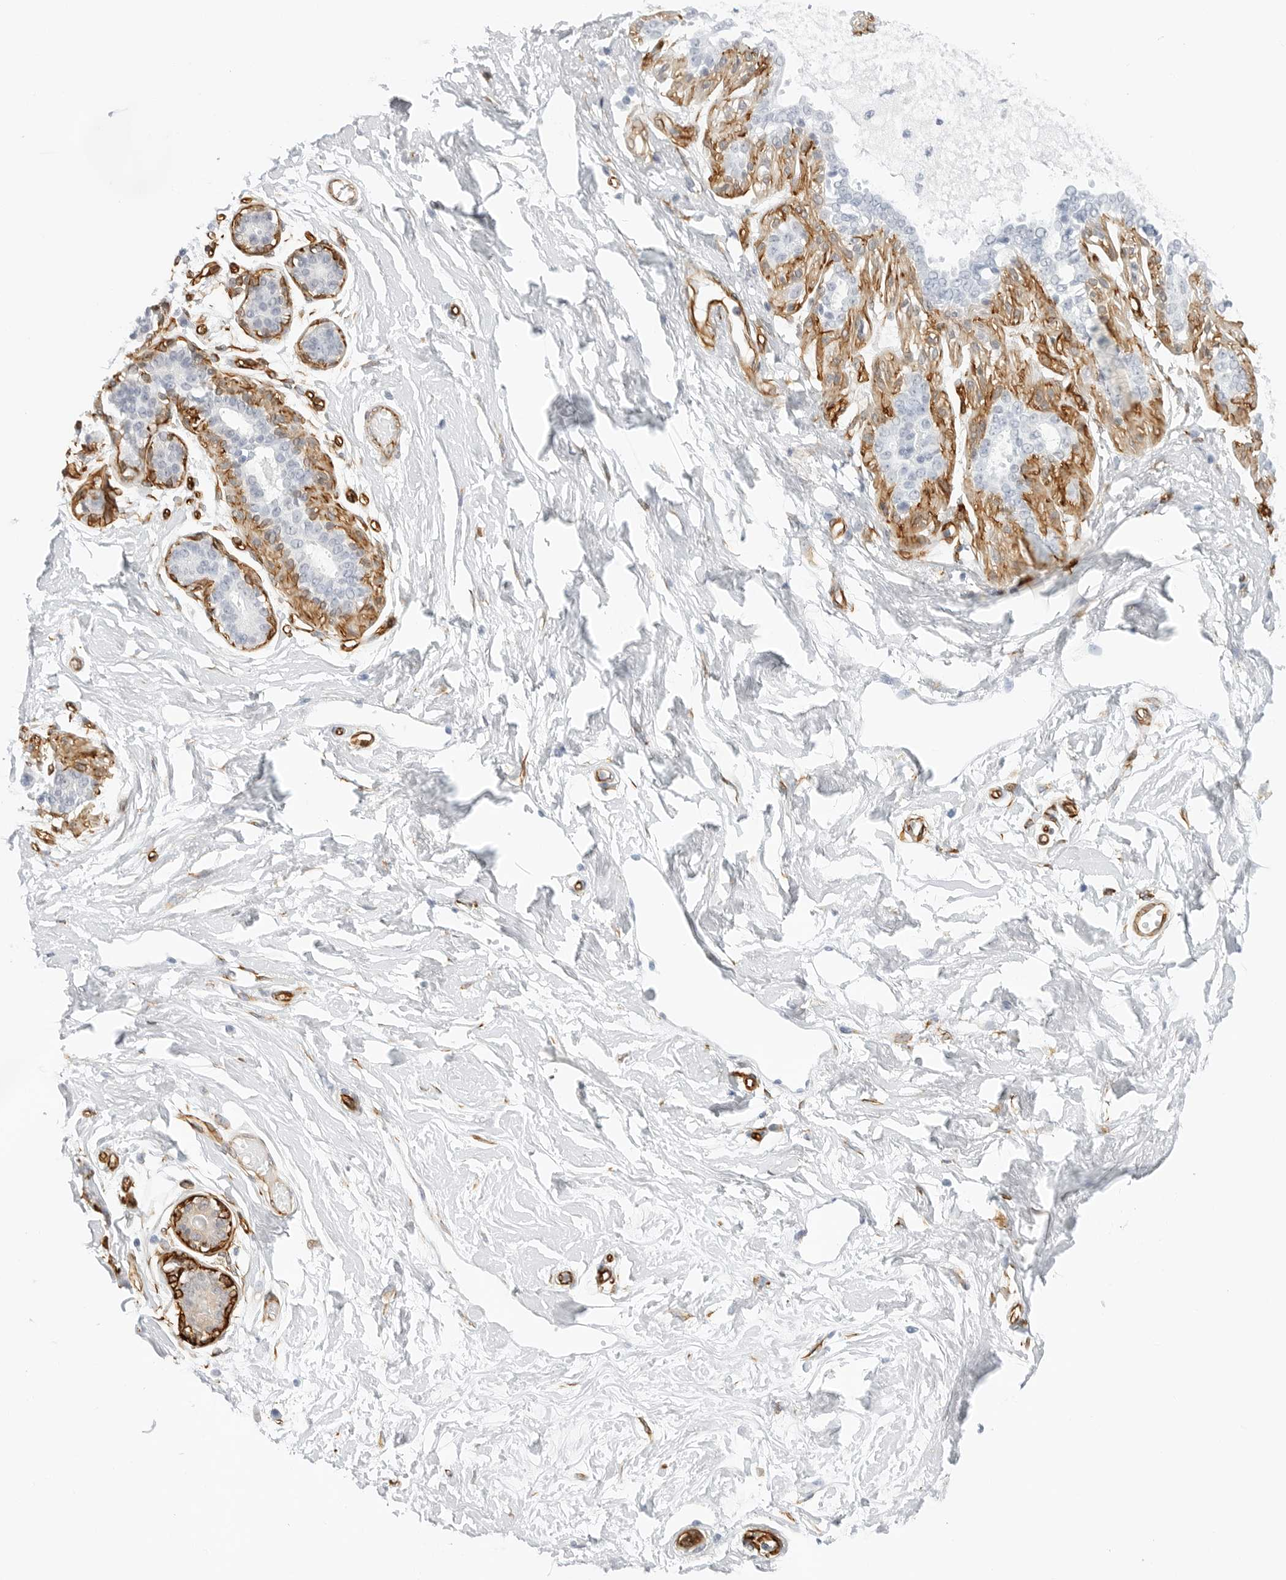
{"staining": {"intensity": "negative", "quantity": "none", "location": "none"}, "tissue": "breast", "cell_type": "Adipocytes", "image_type": "normal", "snomed": [{"axis": "morphology", "description": "Normal tissue, NOS"}, {"axis": "topography", "description": "Breast"}], "caption": "Adipocytes show no significant positivity in benign breast. (DAB immunohistochemistry (IHC), high magnification).", "gene": "NES", "patient": {"sex": "female", "age": 45}}